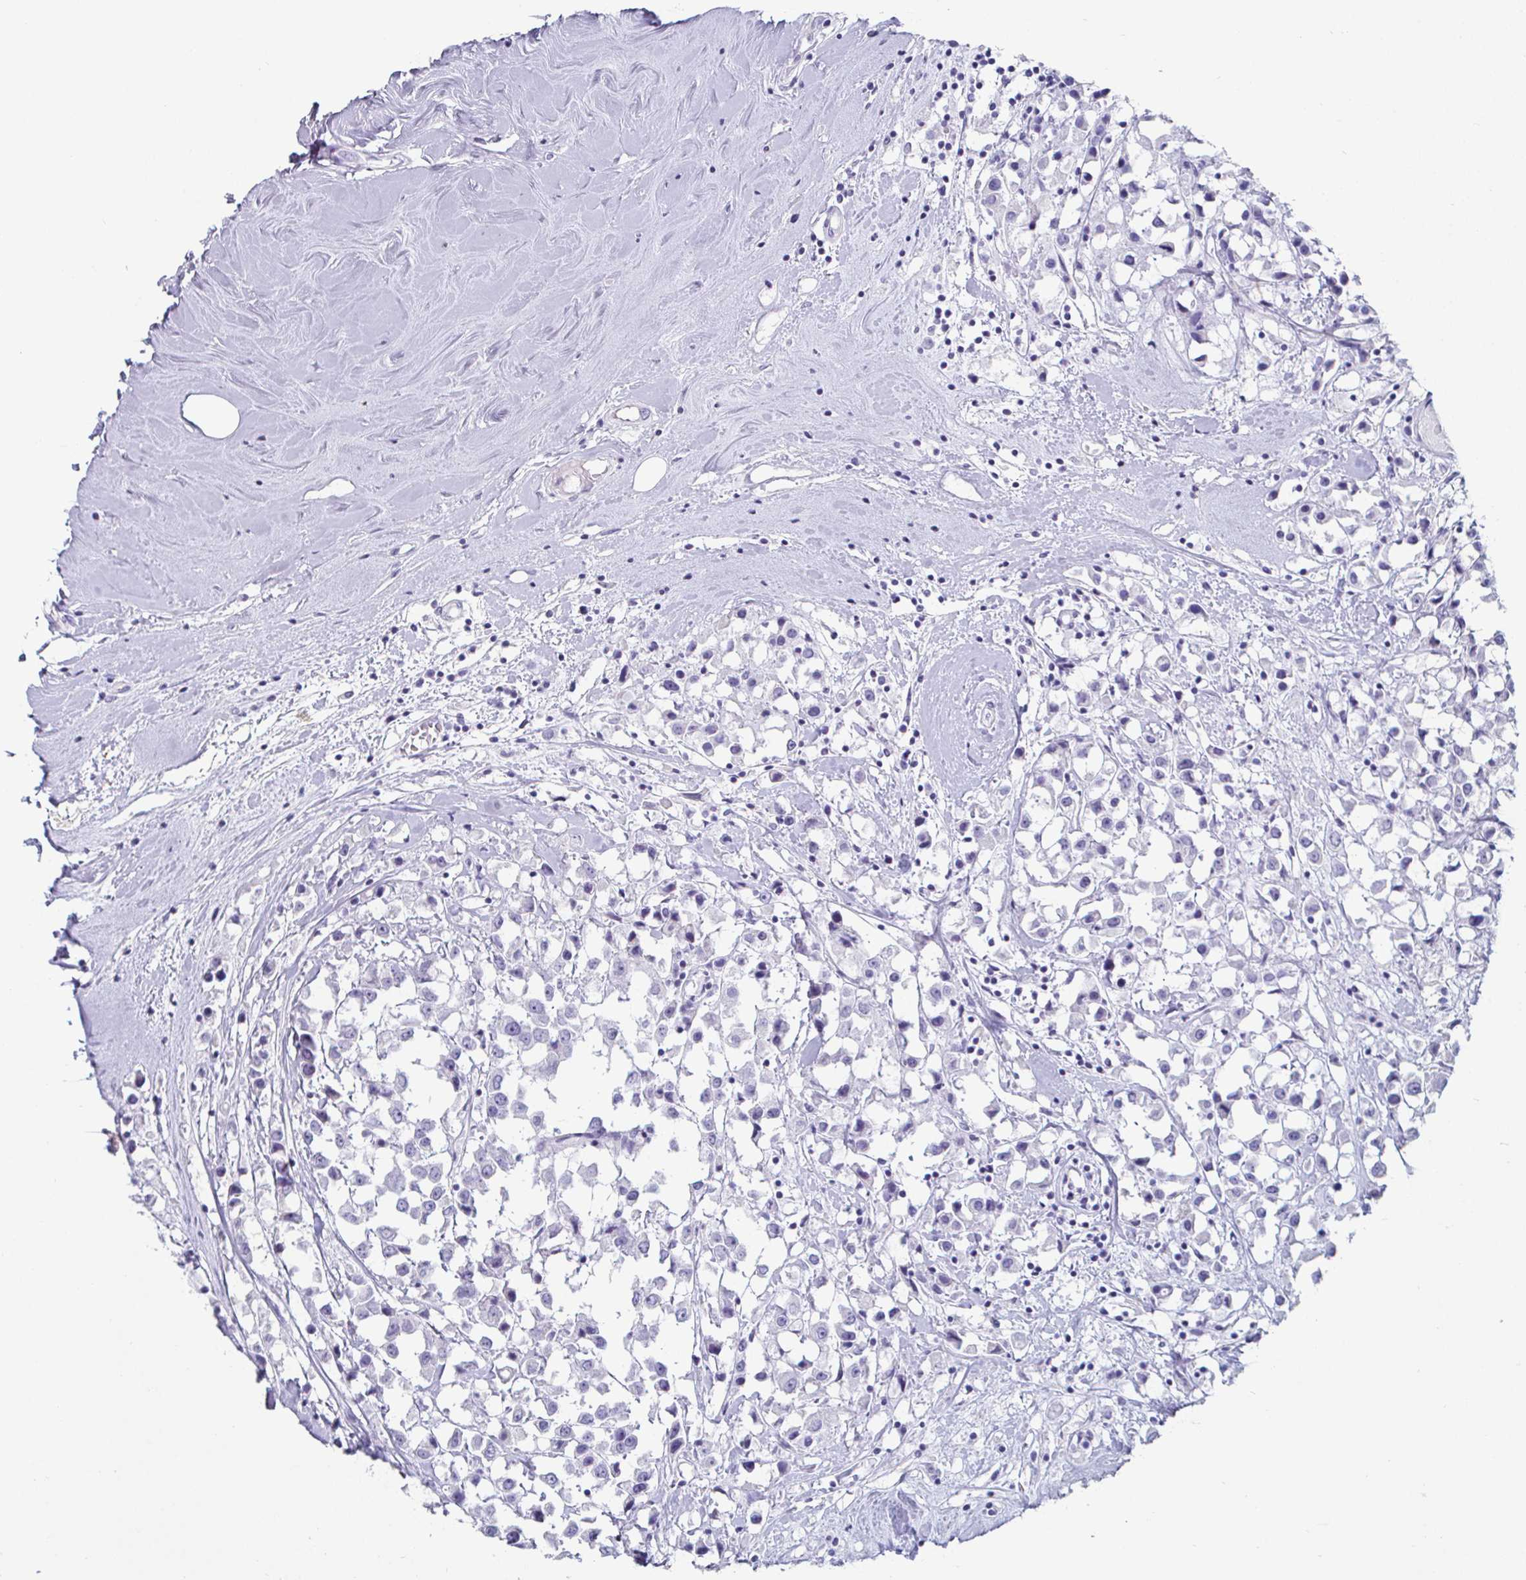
{"staining": {"intensity": "negative", "quantity": "none", "location": "none"}, "tissue": "breast cancer", "cell_type": "Tumor cells", "image_type": "cancer", "snomed": [{"axis": "morphology", "description": "Duct carcinoma"}, {"axis": "topography", "description": "Breast"}], "caption": "DAB immunohistochemical staining of human breast cancer shows no significant positivity in tumor cells. (Brightfield microscopy of DAB immunohistochemistry at high magnification).", "gene": "CREG2", "patient": {"sex": "female", "age": 61}}